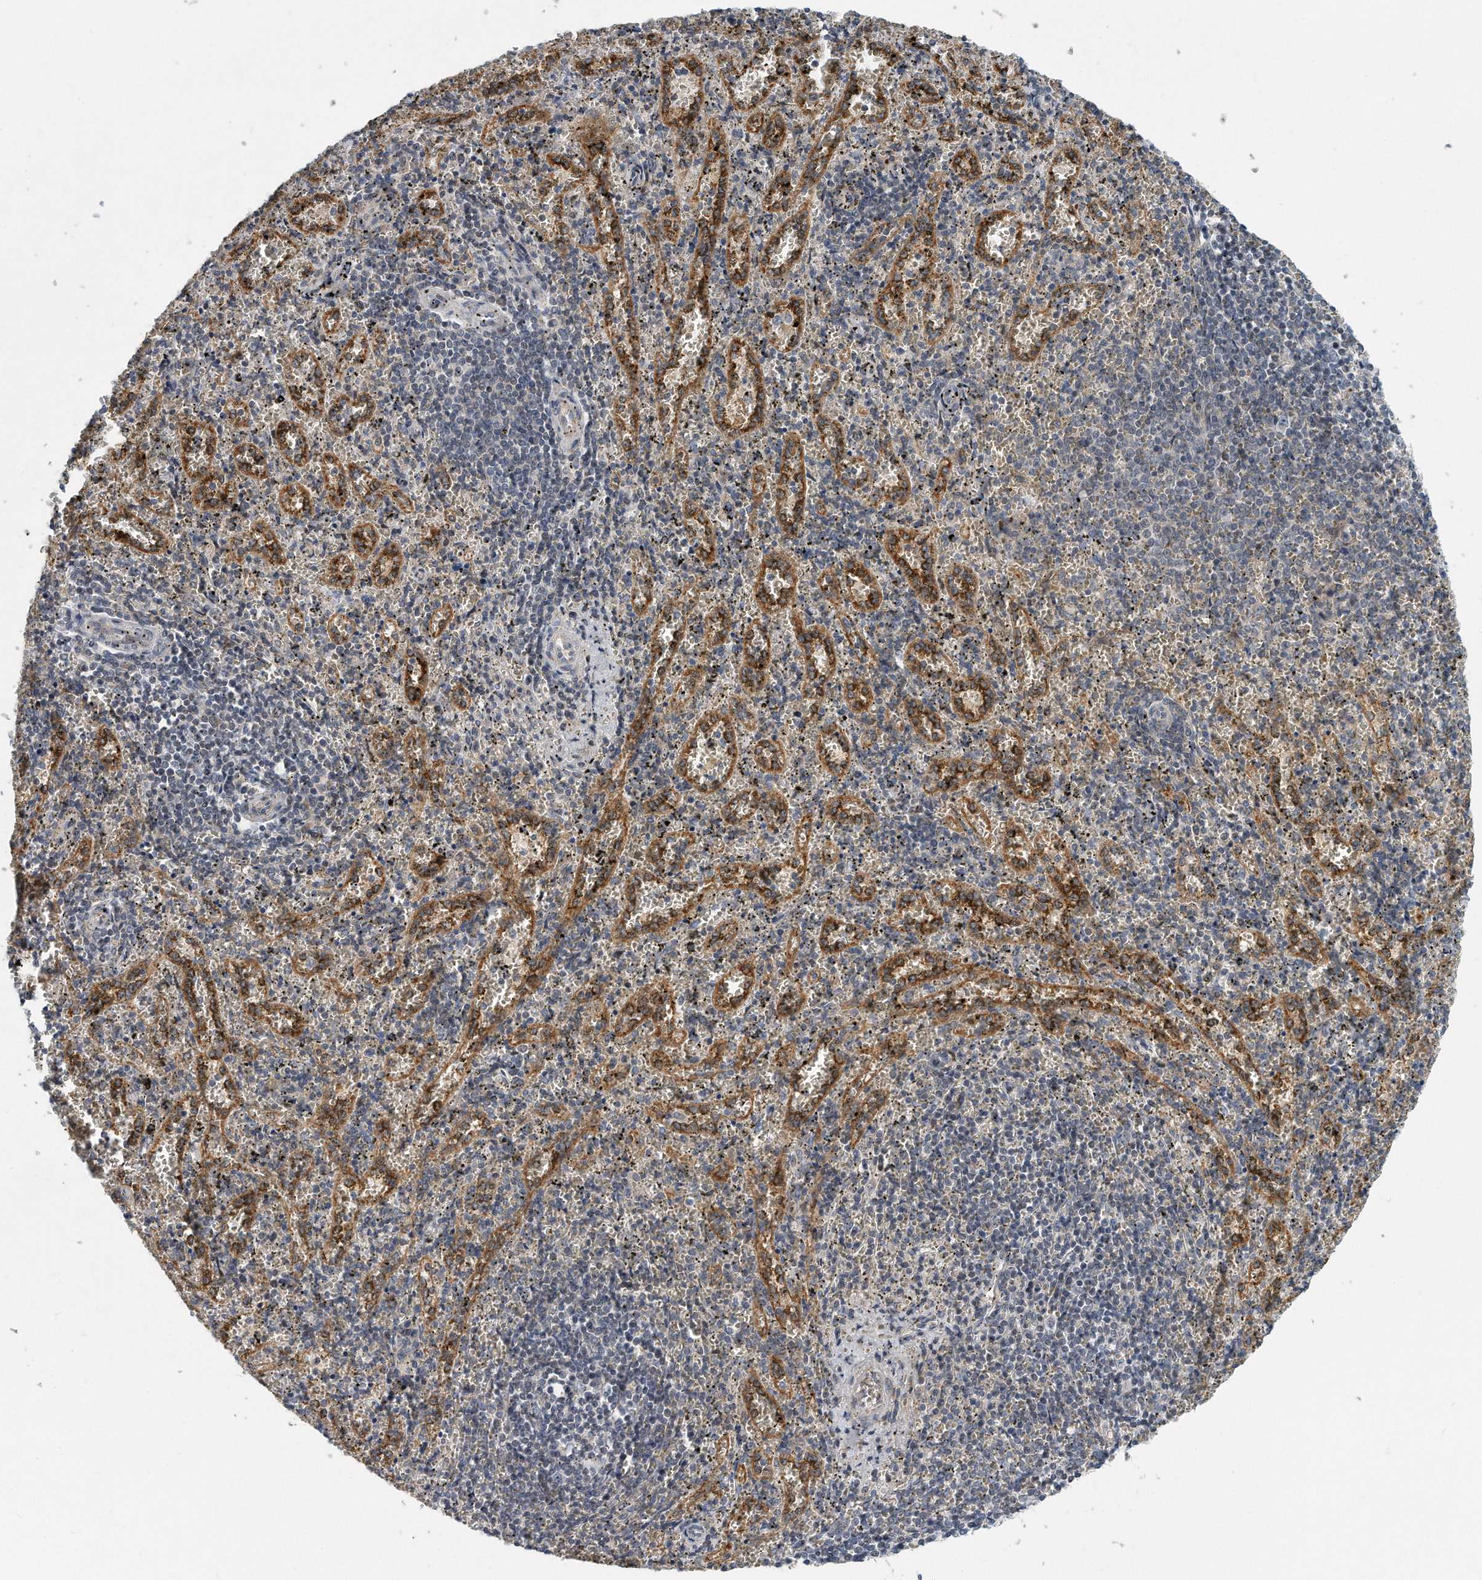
{"staining": {"intensity": "weak", "quantity": "<25%", "location": "cytoplasmic/membranous"}, "tissue": "spleen", "cell_type": "Cells in red pulp", "image_type": "normal", "snomed": [{"axis": "morphology", "description": "Normal tissue, NOS"}, {"axis": "topography", "description": "Spleen"}], "caption": "There is no significant positivity in cells in red pulp of spleen.", "gene": "VLDLR", "patient": {"sex": "male", "age": 11}}